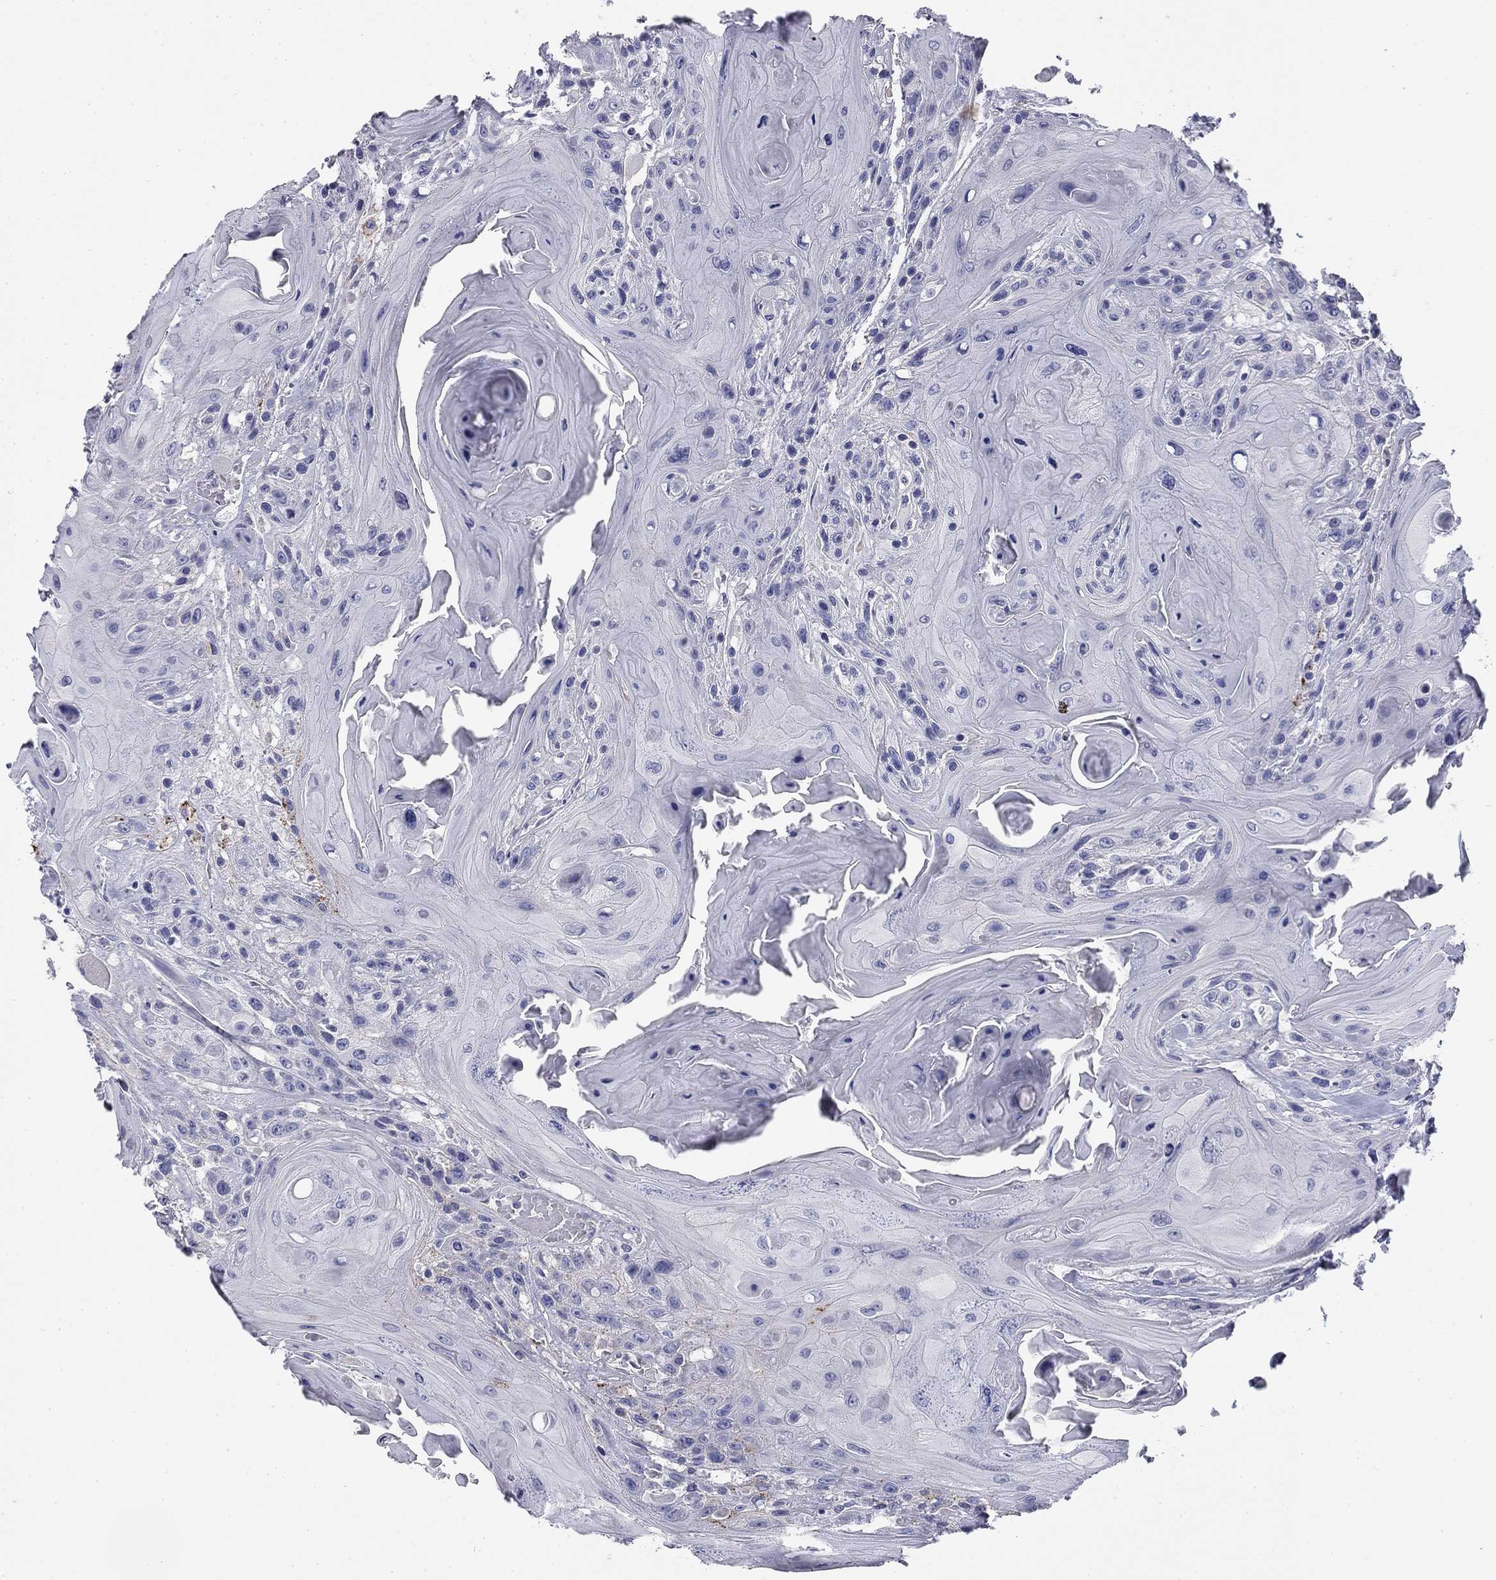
{"staining": {"intensity": "negative", "quantity": "none", "location": "none"}, "tissue": "head and neck cancer", "cell_type": "Tumor cells", "image_type": "cancer", "snomed": [{"axis": "morphology", "description": "Squamous cell carcinoma, NOS"}, {"axis": "topography", "description": "Head-Neck"}], "caption": "There is no significant staining in tumor cells of head and neck squamous cell carcinoma. Brightfield microscopy of immunohistochemistry (IHC) stained with DAB (3,3'-diaminobenzidine) (brown) and hematoxylin (blue), captured at high magnification.", "gene": "CPLX4", "patient": {"sex": "female", "age": 59}}